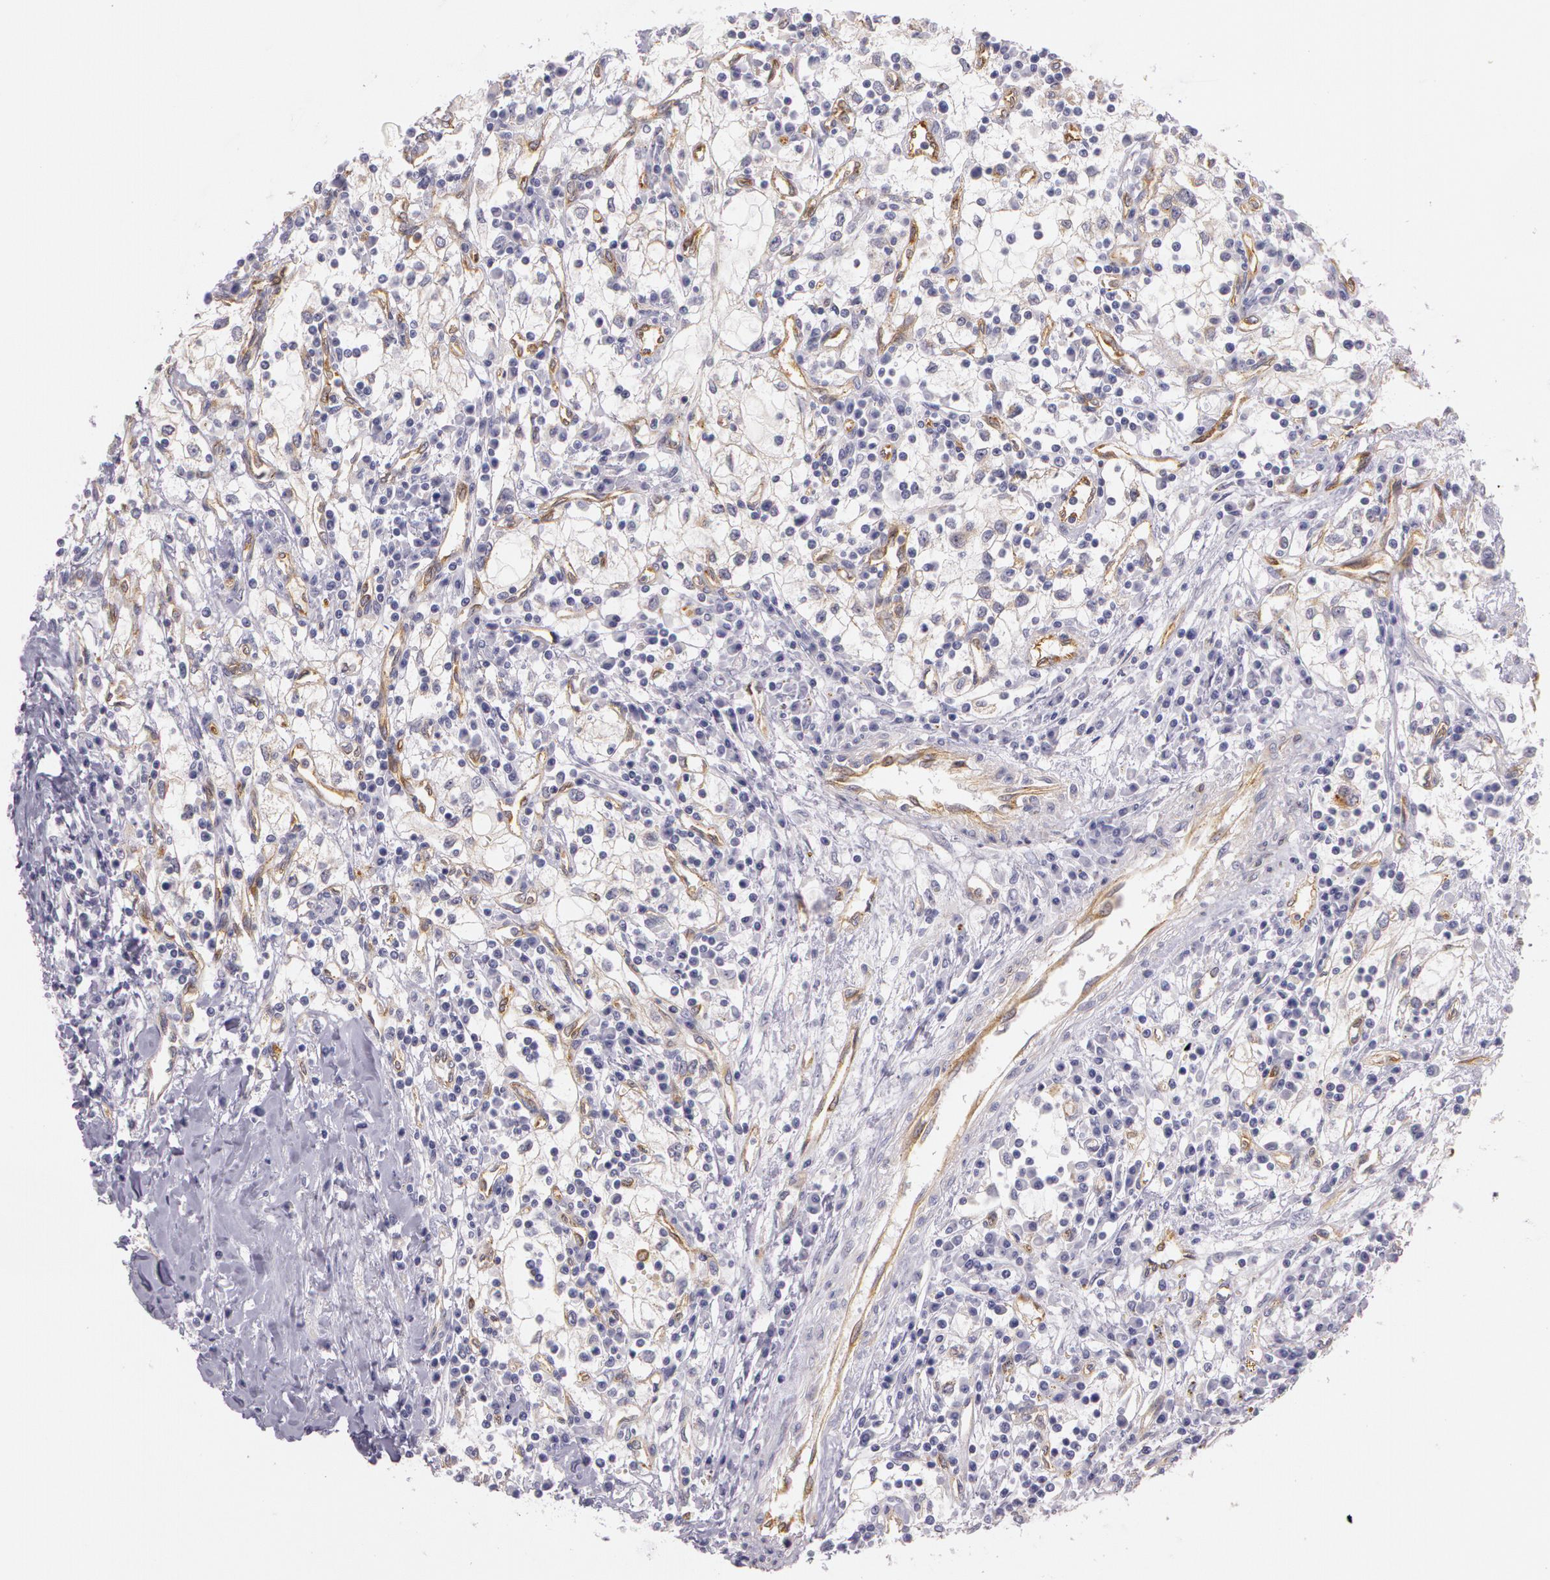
{"staining": {"intensity": "weak", "quantity": "<25%", "location": "cytoplasmic/membranous"}, "tissue": "renal cancer", "cell_type": "Tumor cells", "image_type": "cancer", "snomed": [{"axis": "morphology", "description": "Adenocarcinoma, NOS"}, {"axis": "topography", "description": "Kidney"}], "caption": "The micrograph reveals no staining of tumor cells in renal cancer. Brightfield microscopy of immunohistochemistry (IHC) stained with DAB (brown) and hematoxylin (blue), captured at high magnification.", "gene": "APP", "patient": {"sex": "male", "age": 82}}